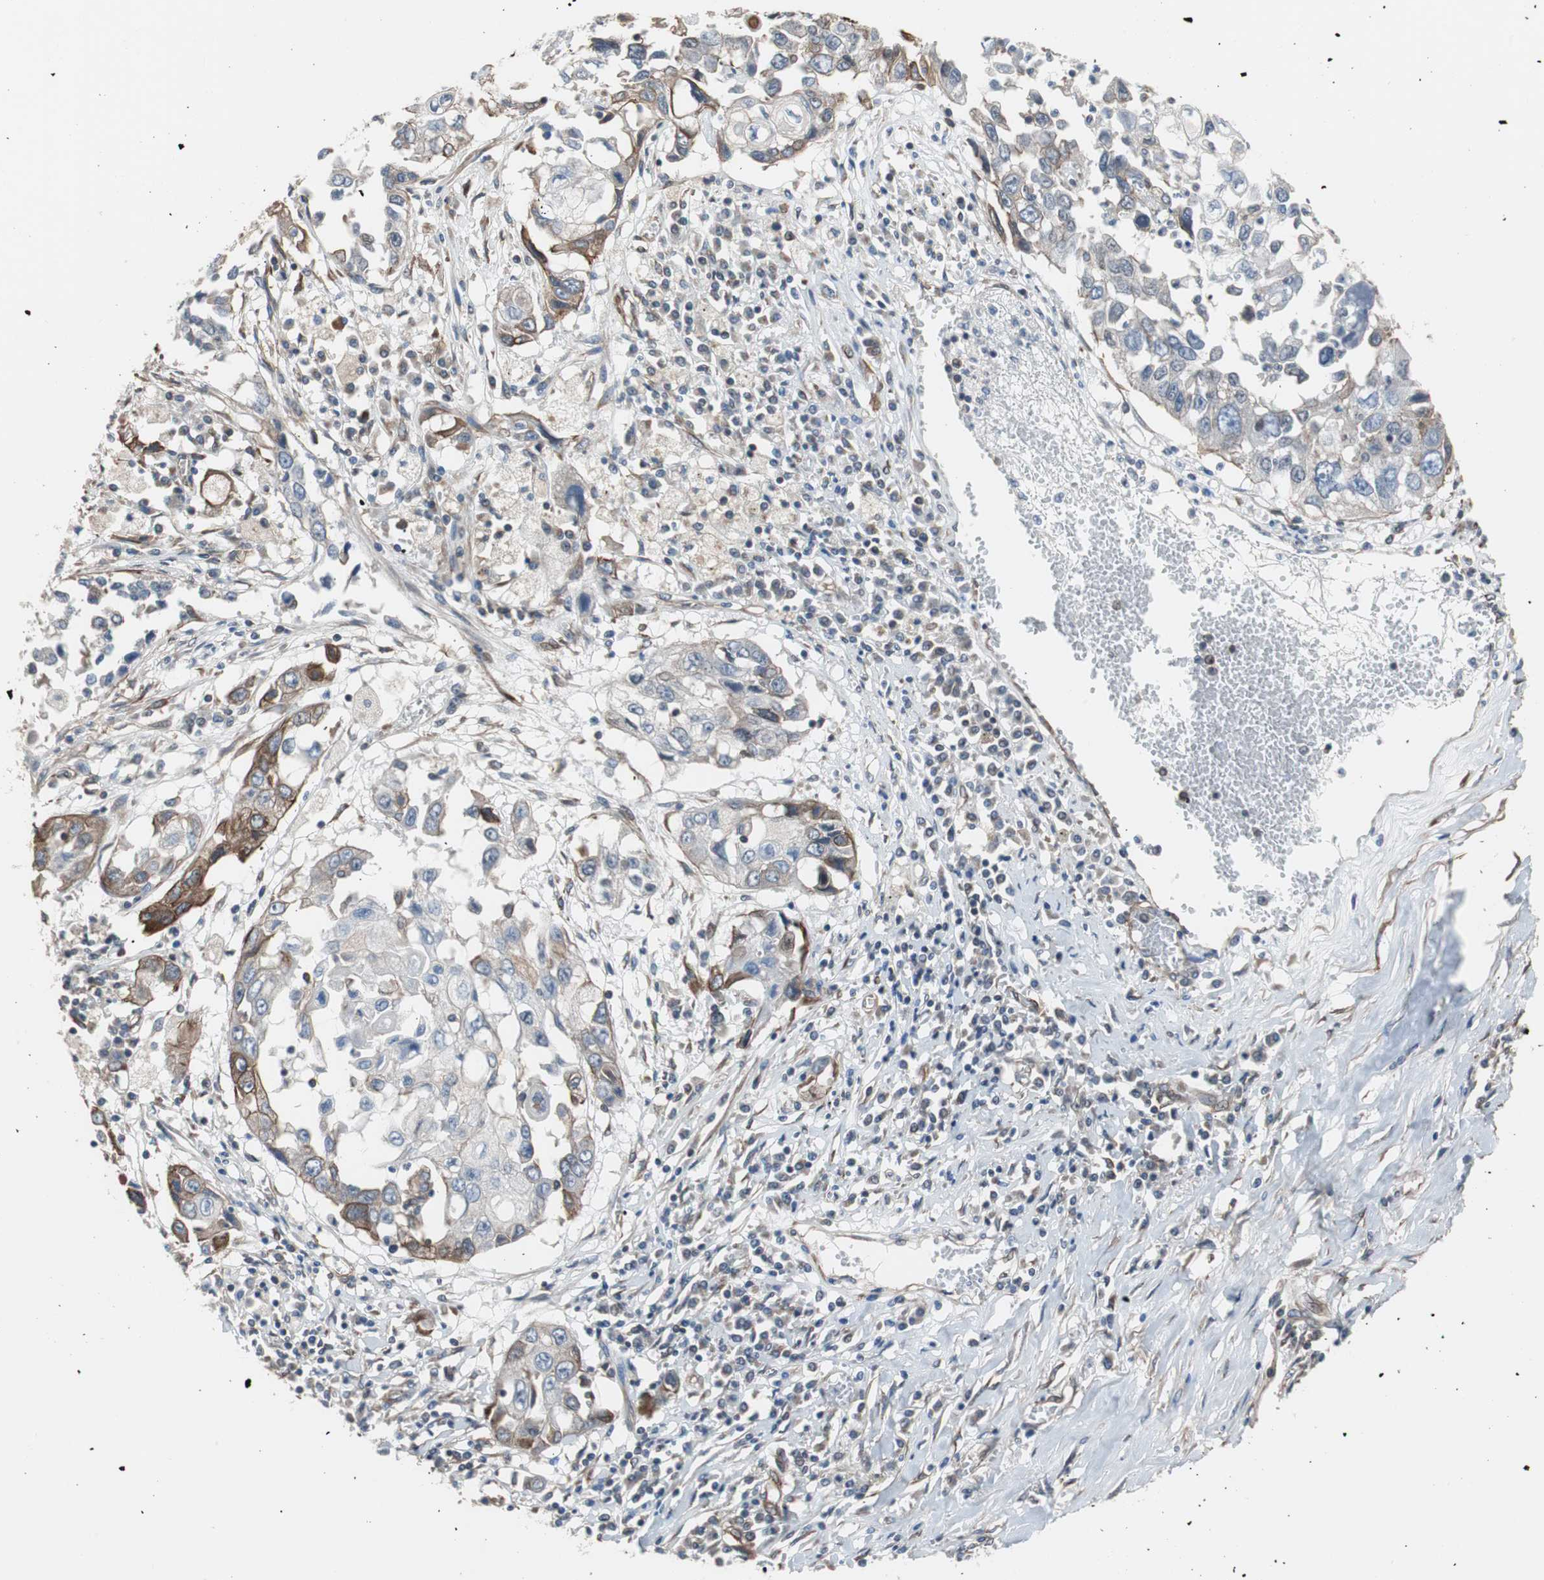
{"staining": {"intensity": "weak", "quantity": "<25%", "location": "cytoplasmic/membranous"}, "tissue": "lung cancer", "cell_type": "Tumor cells", "image_type": "cancer", "snomed": [{"axis": "morphology", "description": "Squamous cell carcinoma, NOS"}, {"axis": "topography", "description": "Lung"}], "caption": "IHC histopathology image of human lung cancer stained for a protein (brown), which displays no expression in tumor cells. (Immunohistochemistry (ihc), brightfield microscopy, high magnification).", "gene": "KIF3B", "patient": {"sex": "male", "age": 71}}